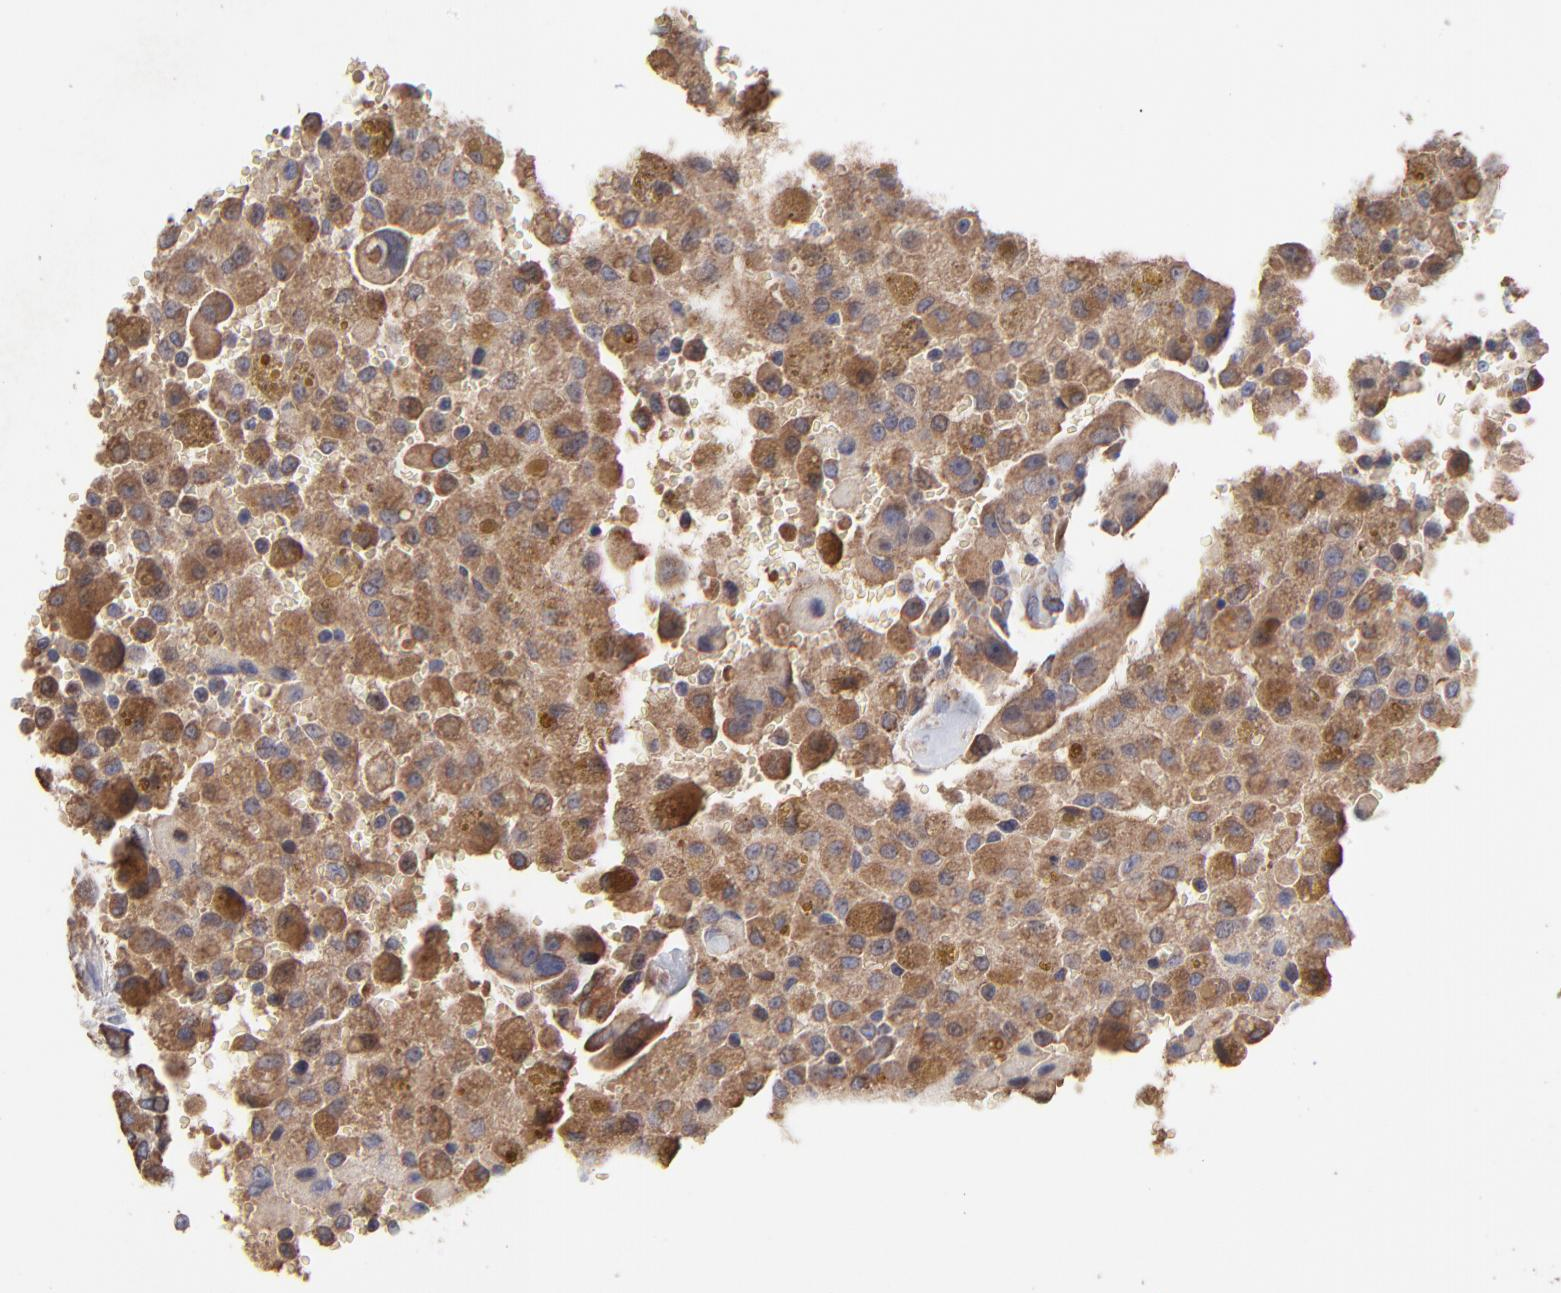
{"staining": {"intensity": "strong", "quantity": ">75%", "location": "cytoplasmic/membranous"}, "tissue": "thyroid cancer", "cell_type": "Tumor cells", "image_type": "cancer", "snomed": [{"axis": "morphology", "description": "Follicular adenoma carcinoma, NOS"}, {"axis": "topography", "description": "Thyroid gland"}], "caption": "Immunohistochemical staining of human thyroid follicular adenoma carcinoma exhibits high levels of strong cytoplasmic/membranous staining in about >75% of tumor cells.", "gene": "PFKM", "patient": {"sex": "female", "age": 71}}